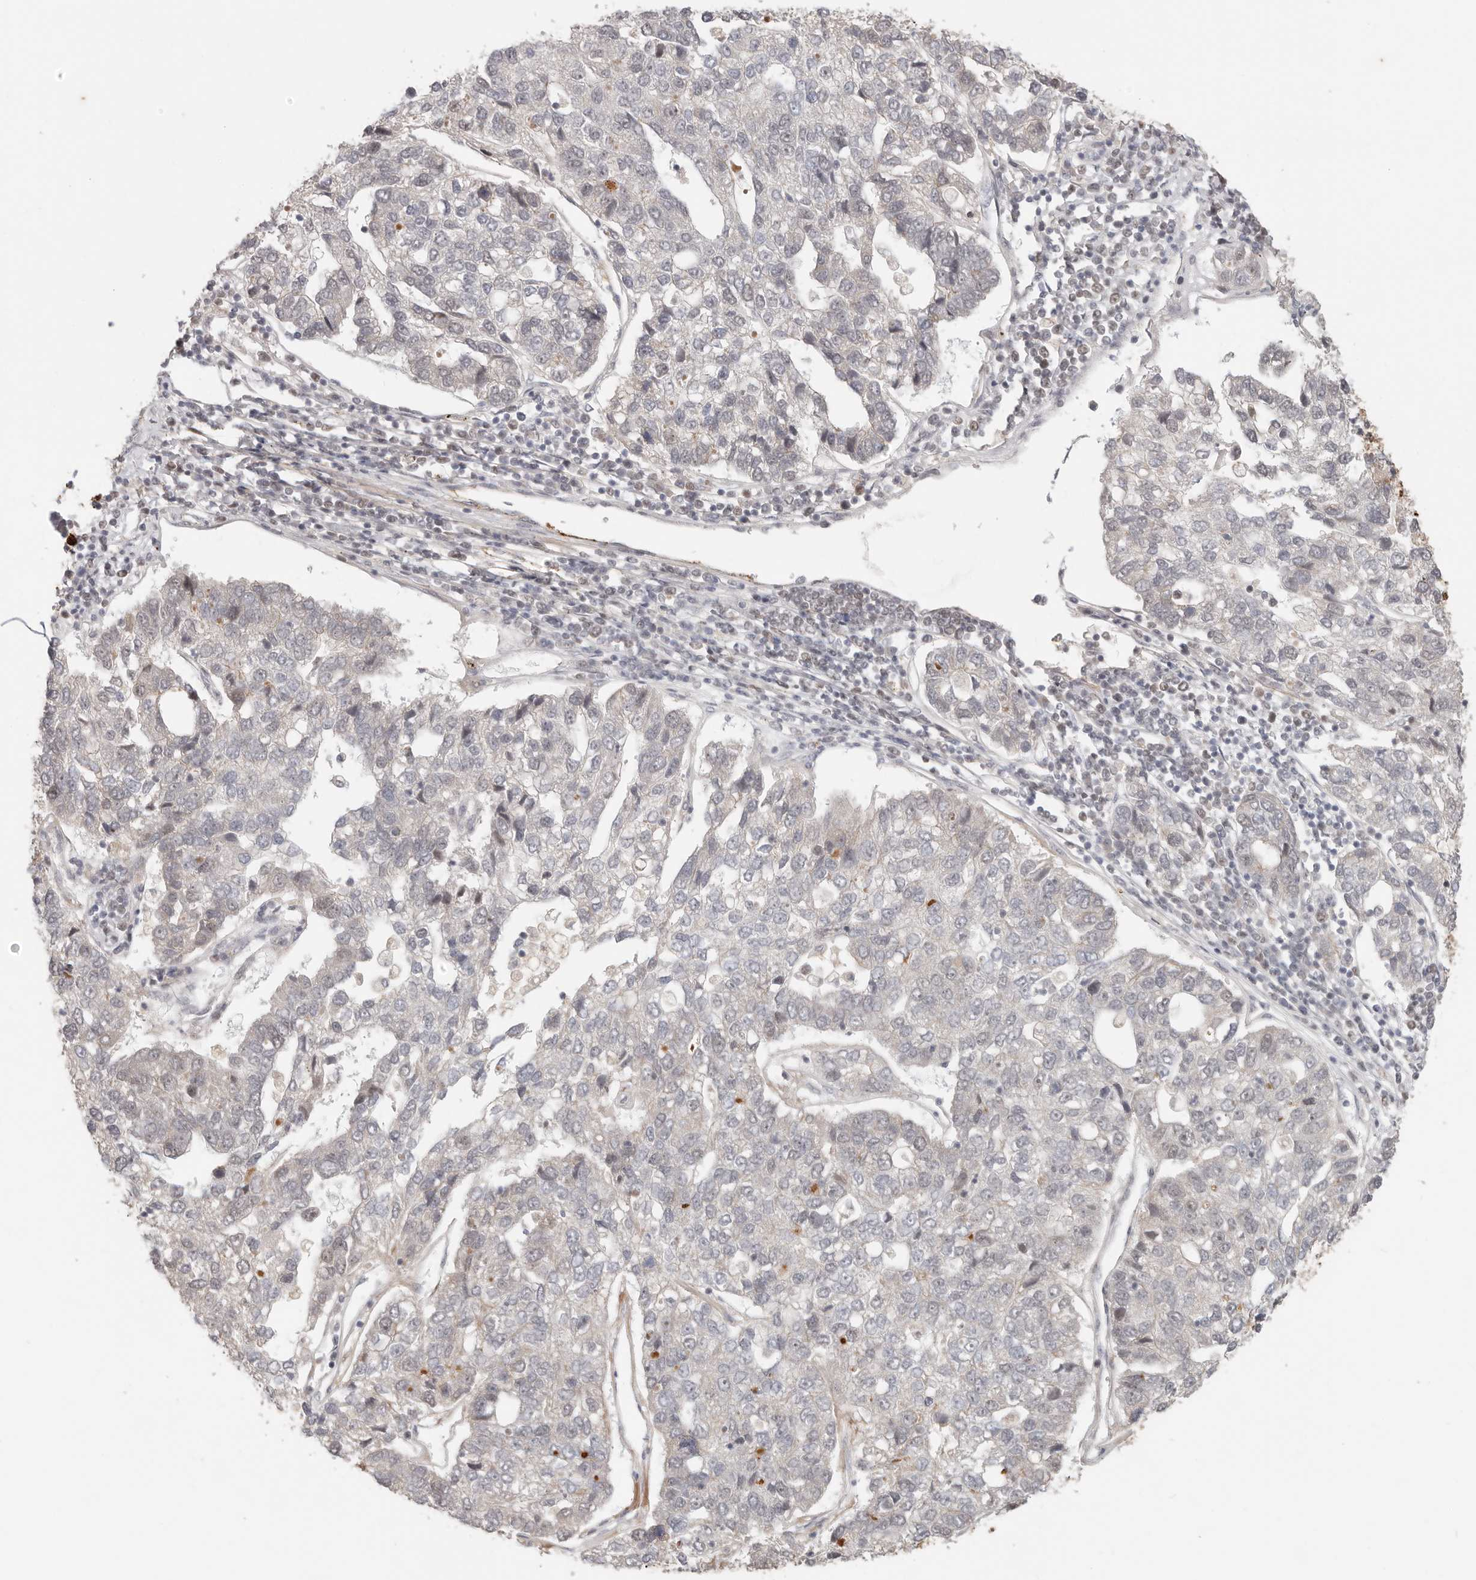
{"staining": {"intensity": "negative", "quantity": "none", "location": "none"}, "tissue": "pancreatic cancer", "cell_type": "Tumor cells", "image_type": "cancer", "snomed": [{"axis": "morphology", "description": "Adenocarcinoma, NOS"}, {"axis": "topography", "description": "Pancreas"}], "caption": "Tumor cells show no significant protein expression in pancreatic cancer (adenocarcinoma). (Brightfield microscopy of DAB IHC at high magnification).", "gene": "RFC2", "patient": {"sex": "female", "age": 61}}